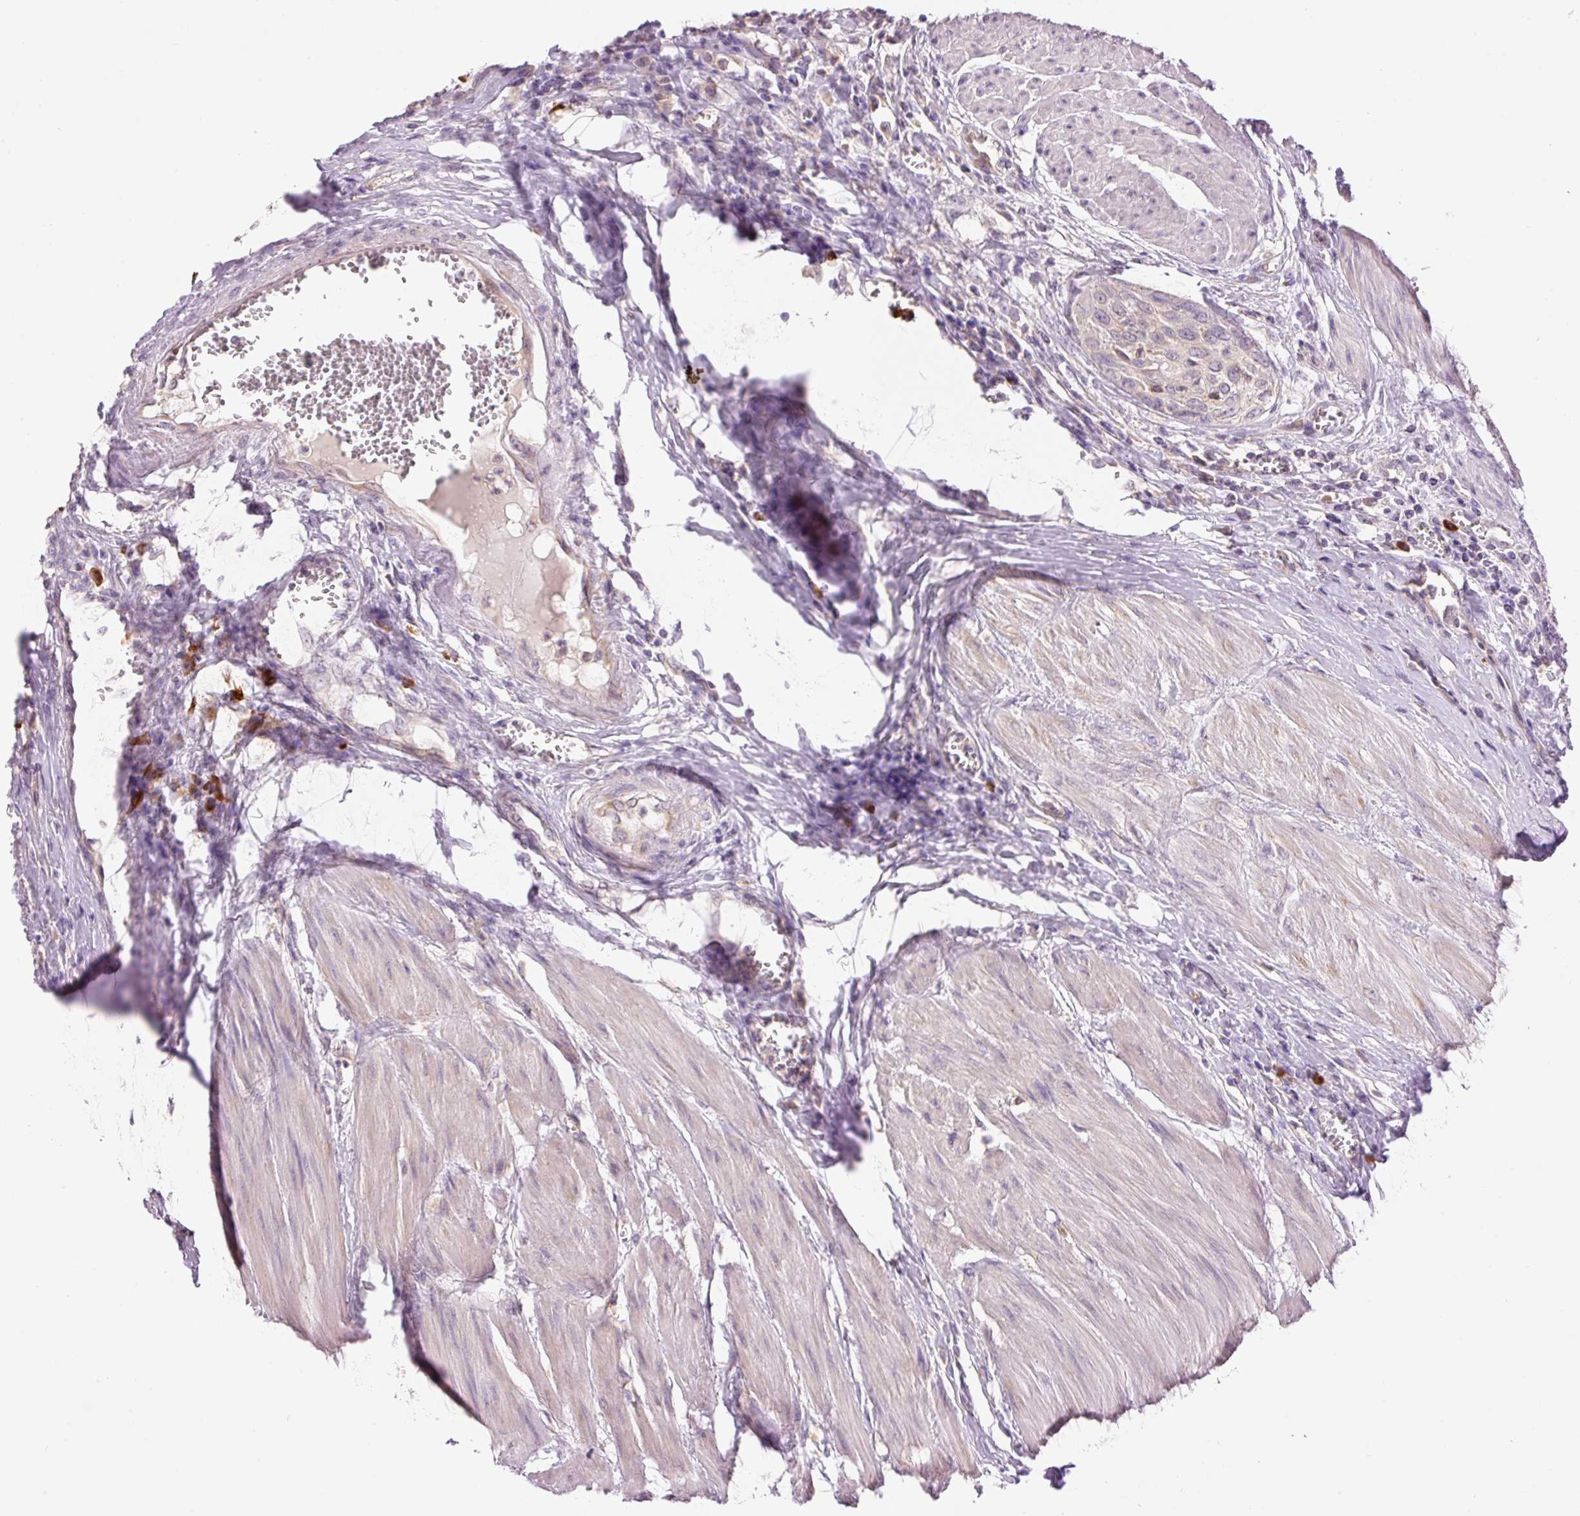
{"staining": {"intensity": "negative", "quantity": "none", "location": "none"}, "tissue": "urothelial cancer", "cell_type": "Tumor cells", "image_type": "cancer", "snomed": [{"axis": "morphology", "description": "Urothelial carcinoma, High grade"}, {"axis": "topography", "description": "Urinary bladder"}], "caption": "A photomicrograph of human urothelial carcinoma (high-grade) is negative for staining in tumor cells.", "gene": "PNPLA5", "patient": {"sex": "male", "age": 57}}